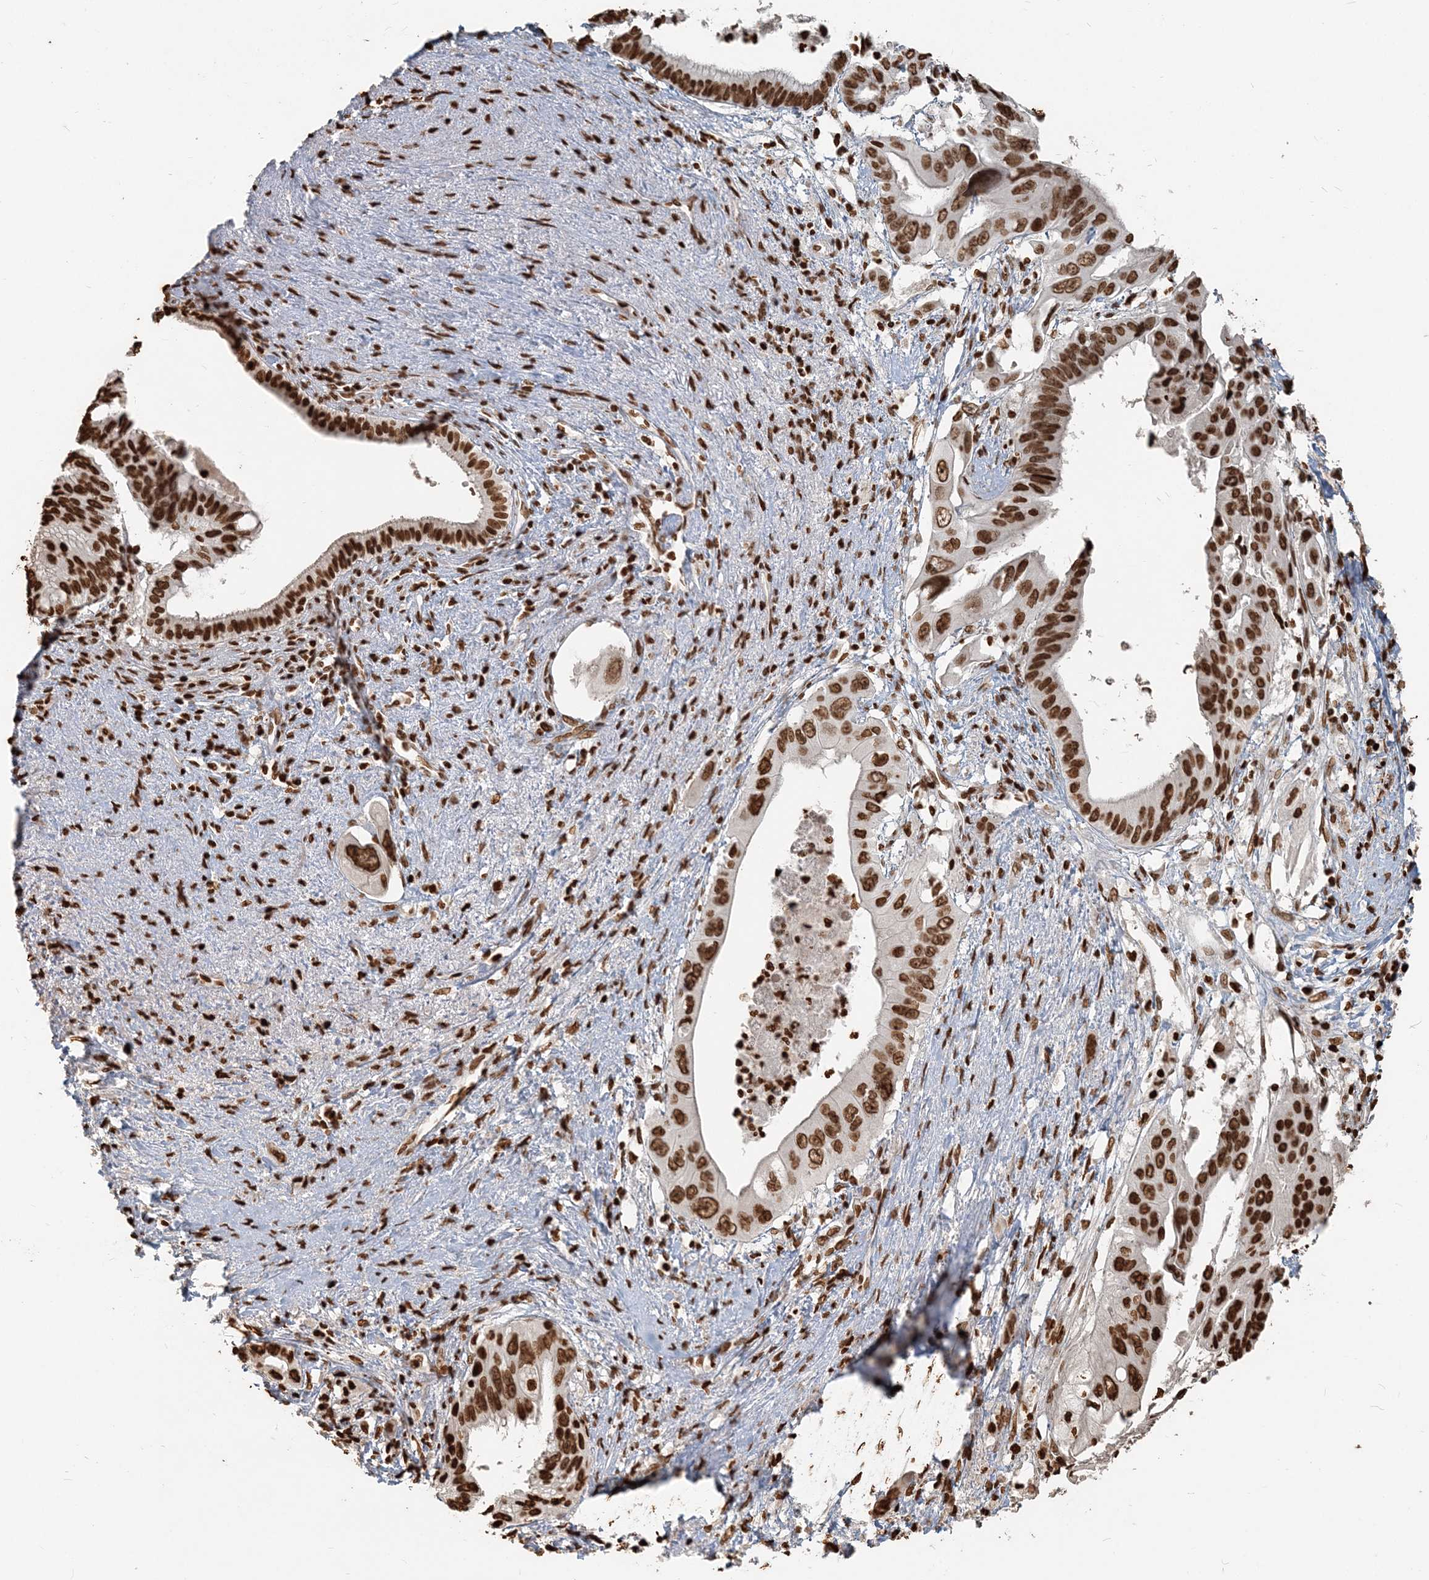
{"staining": {"intensity": "strong", "quantity": ">75%", "location": "nuclear"}, "tissue": "pancreatic cancer", "cell_type": "Tumor cells", "image_type": "cancer", "snomed": [{"axis": "morphology", "description": "Adenocarcinoma, NOS"}, {"axis": "topography", "description": "Pancreas"}], "caption": "Strong nuclear positivity for a protein is seen in approximately >75% of tumor cells of adenocarcinoma (pancreatic) using immunohistochemistry.", "gene": "H3-3B", "patient": {"sex": "male", "age": 66}}